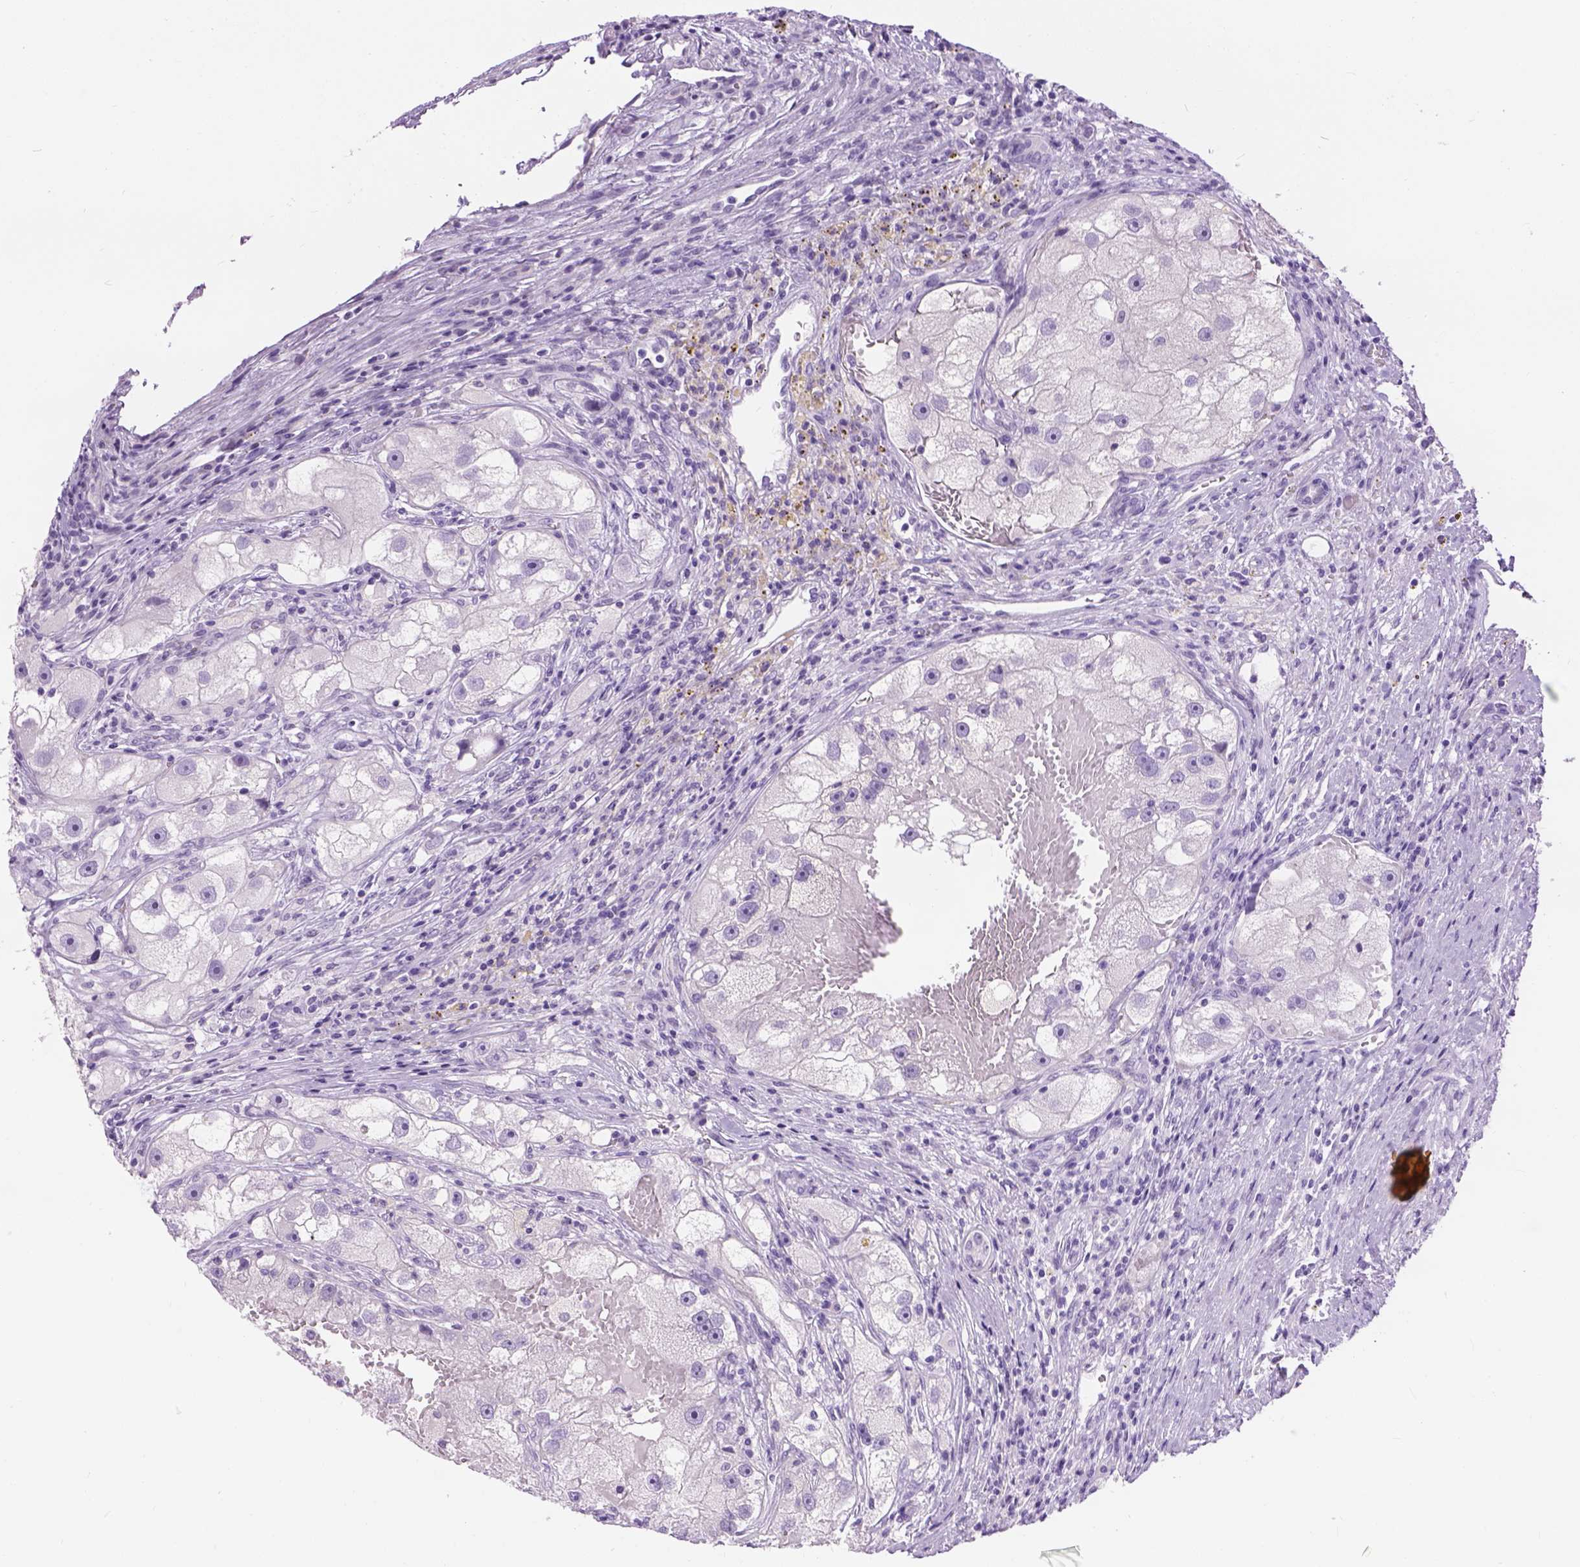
{"staining": {"intensity": "negative", "quantity": "none", "location": "none"}, "tissue": "renal cancer", "cell_type": "Tumor cells", "image_type": "cancer", "snomed": [{"axis": "morphology", "description": "Adenocarcinoma, NOS"}, {"axis": "topography", "description": "Kidney"}], "caption": "An image of human renal cancer is negative for staining in tumor cells.", "gene": "TMEM38A", "patient": {"sex": "male", "age": 63}}